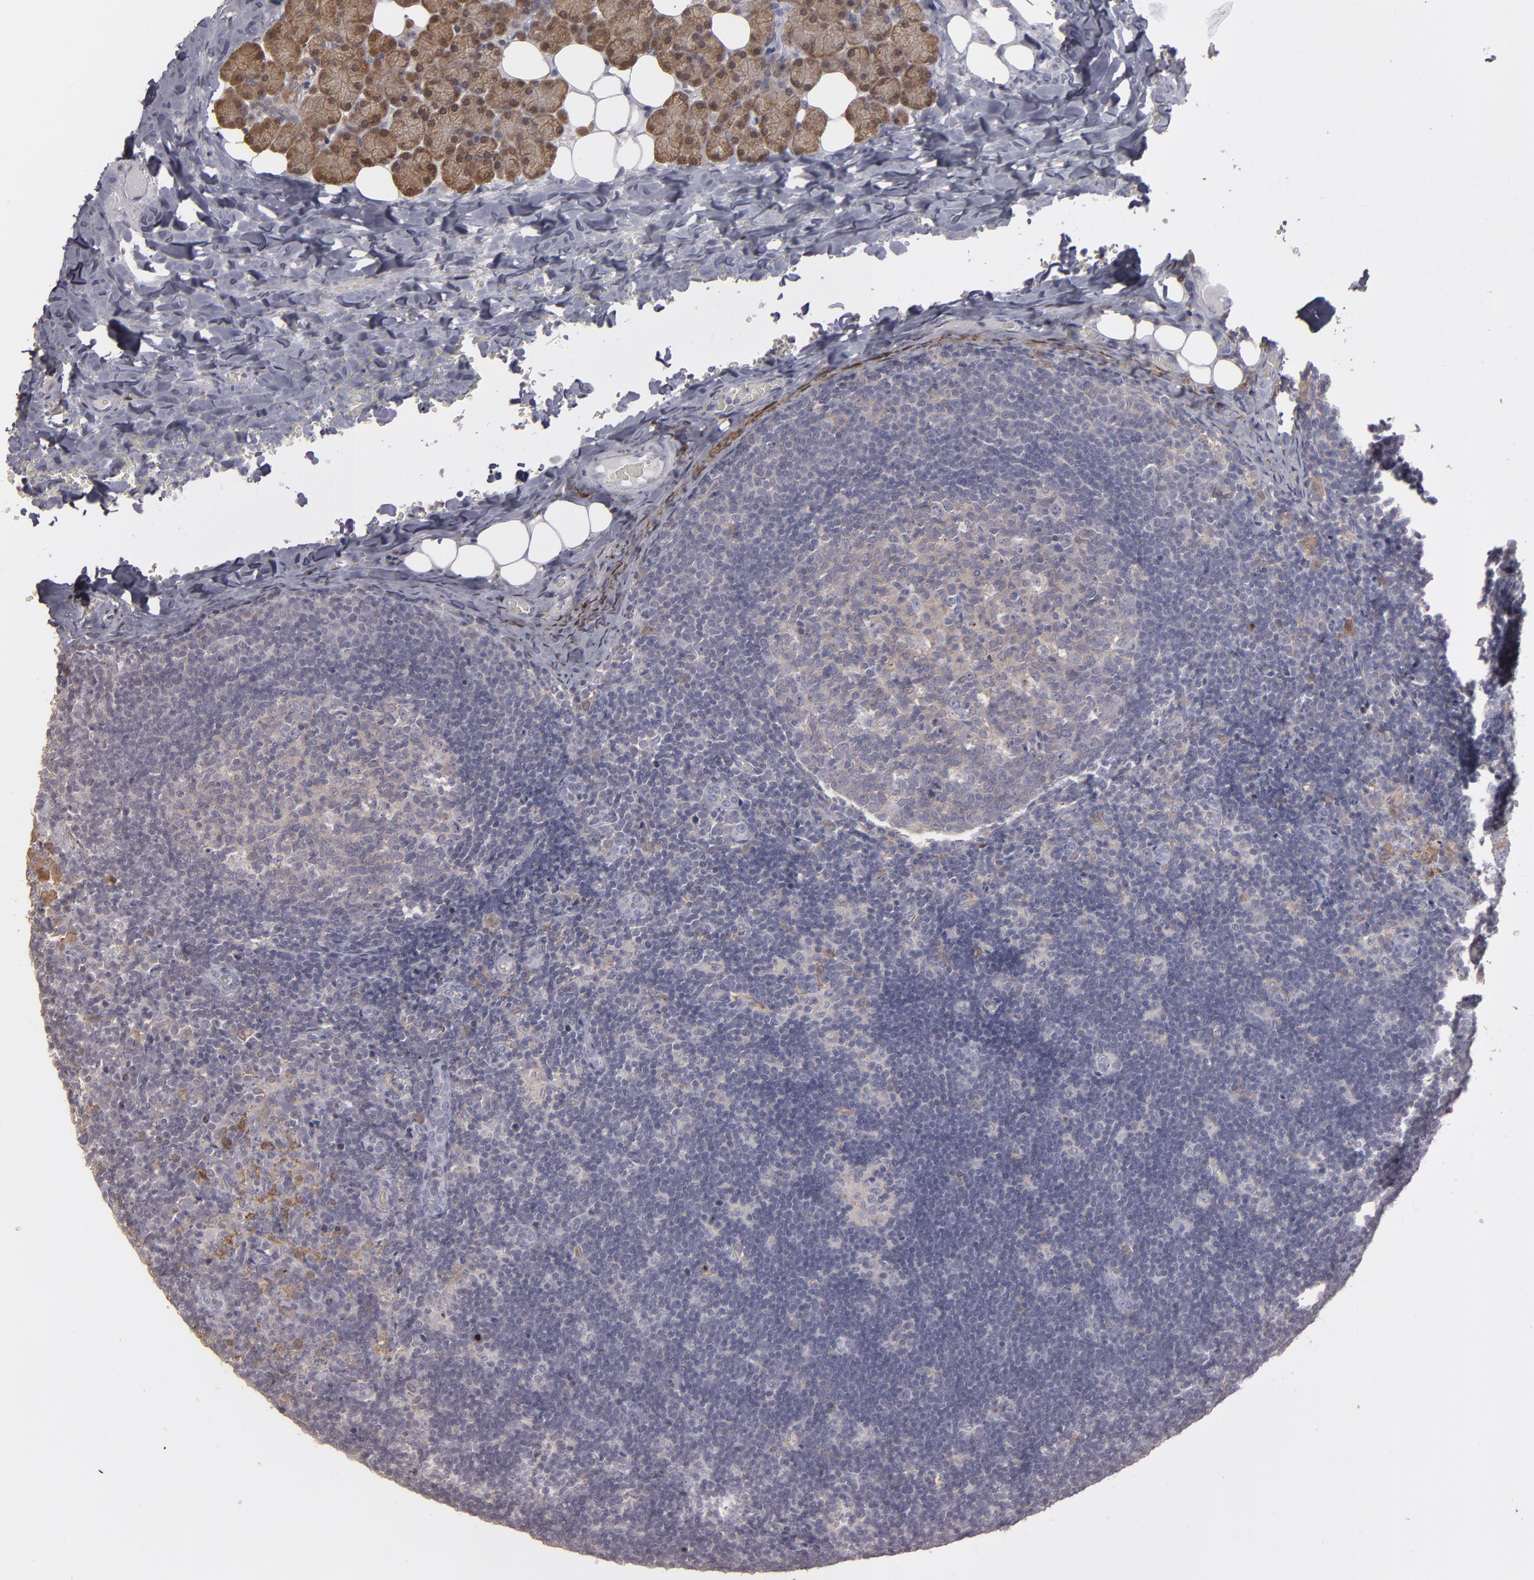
{"staining": {"intensity": "weak", "quantity": "25%-75%", "location": "cytoplasmic/membranous"}, "tissue": "lymph node", "cell_type": "Germinal center cells", "image_type": "normal", "snomed": [{"axis": "morphology", "description": "Normal tissue, NOS"}, {"axis": "topography", "description": "Lymph node"}, {"axis": "topography", "description": "Salivary gland"}], "caption": "A high-resolution image shows immunohistochemistry staining of benign lymph node, which displays weak cytoplasmic/membranous expression in approximately 25%-75% of germinal center cells.", "gene": "SEMA3G", "patient": {"sex": "male", "age": 8}}